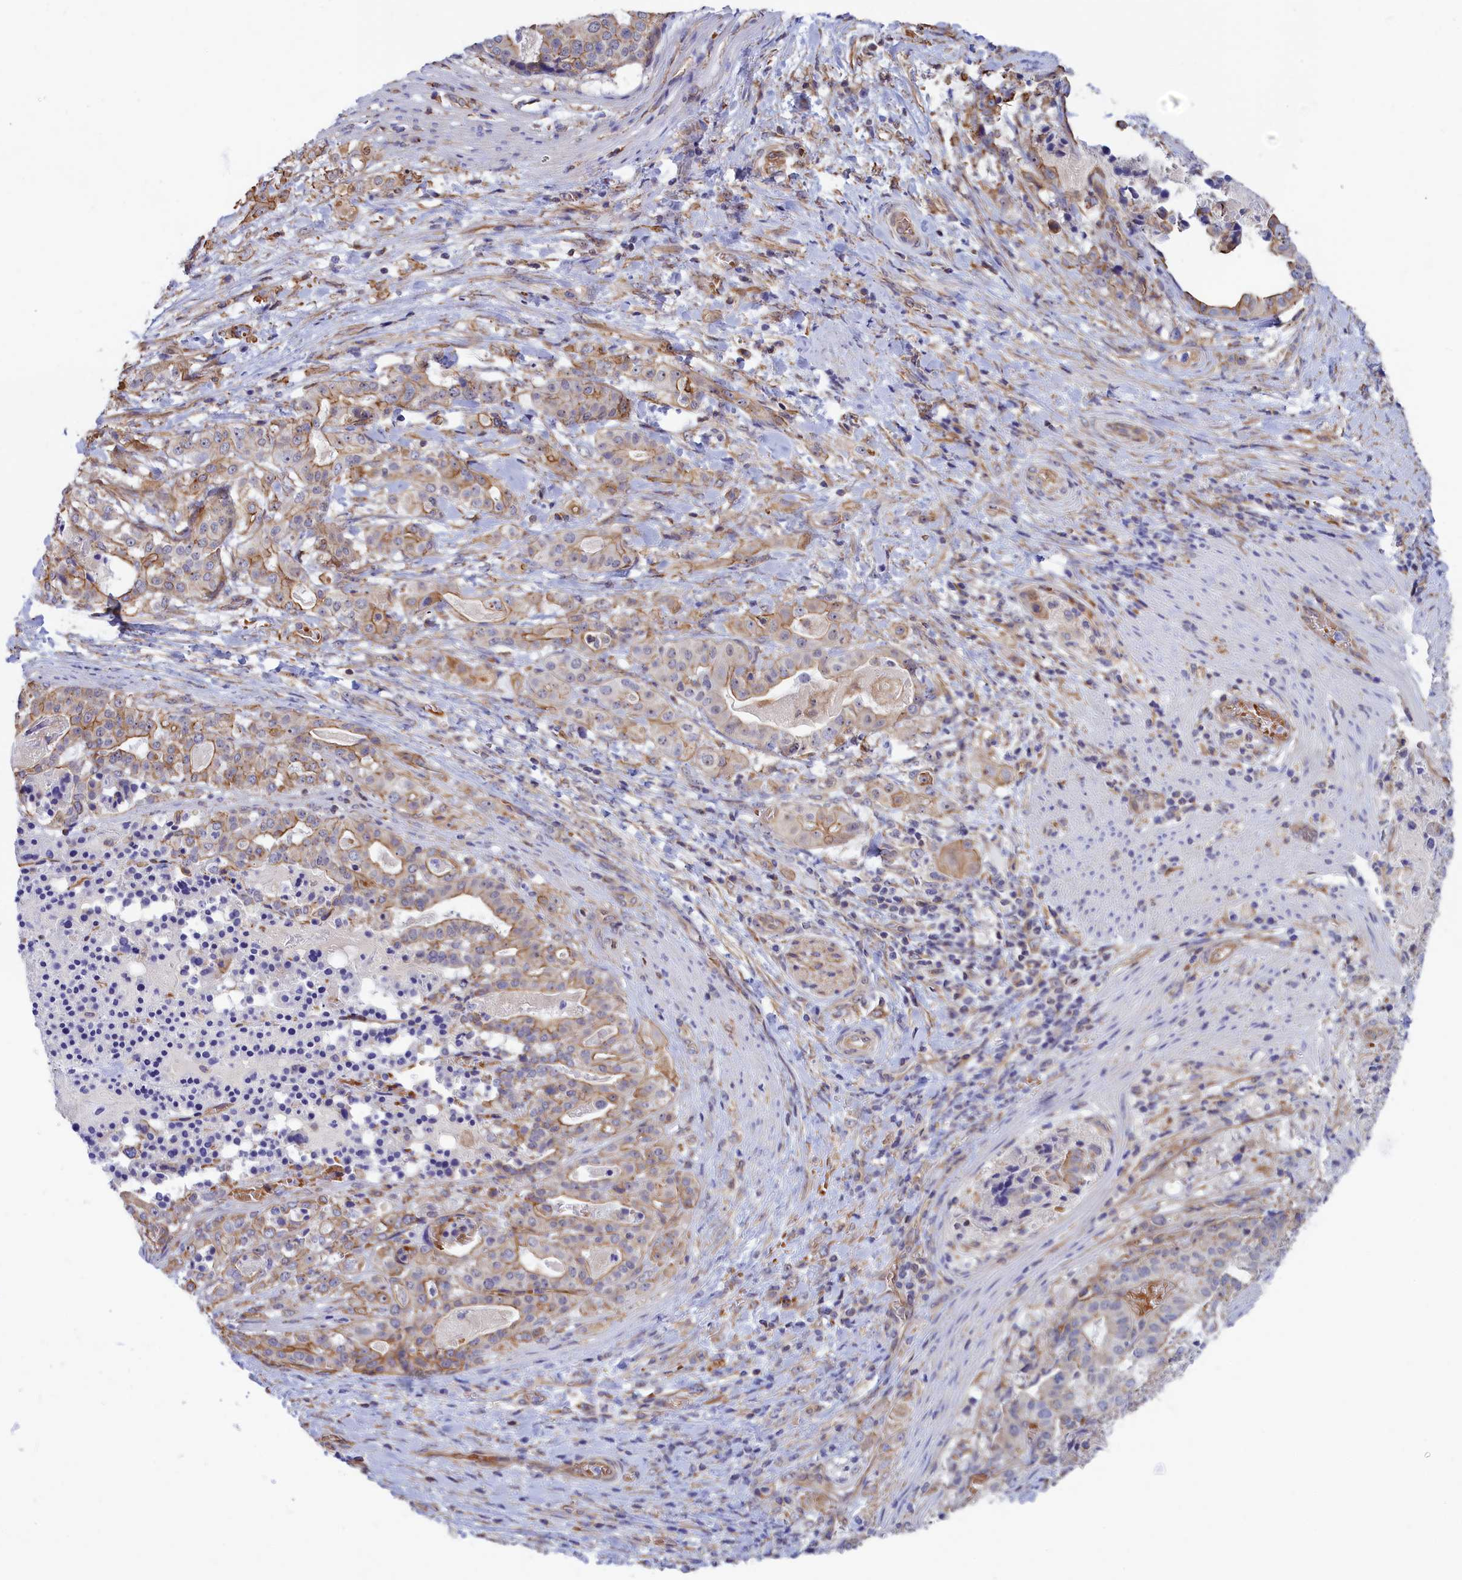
{"staining": {"intensity": "weak", "quantity": "25%-75%", "location": "cytoplasmic/membranous"}, "tissue": "stomach cancer", "cell_type": "Tumor cells", "image_type": "cancer", "snomed": [{"axis": "morphology", "description": "Adenocarcinoma, NOS"}, {"axis": "topography", "description": "Stomach"}], "caption": "Protein staining reveals weak cytoplasmic/membranous expression in approximately 25%-75% of tumor cells in stomach adenocarcinoma.", "gene": "ABCC12", "patient": {"sex": "male", "age": 48}}